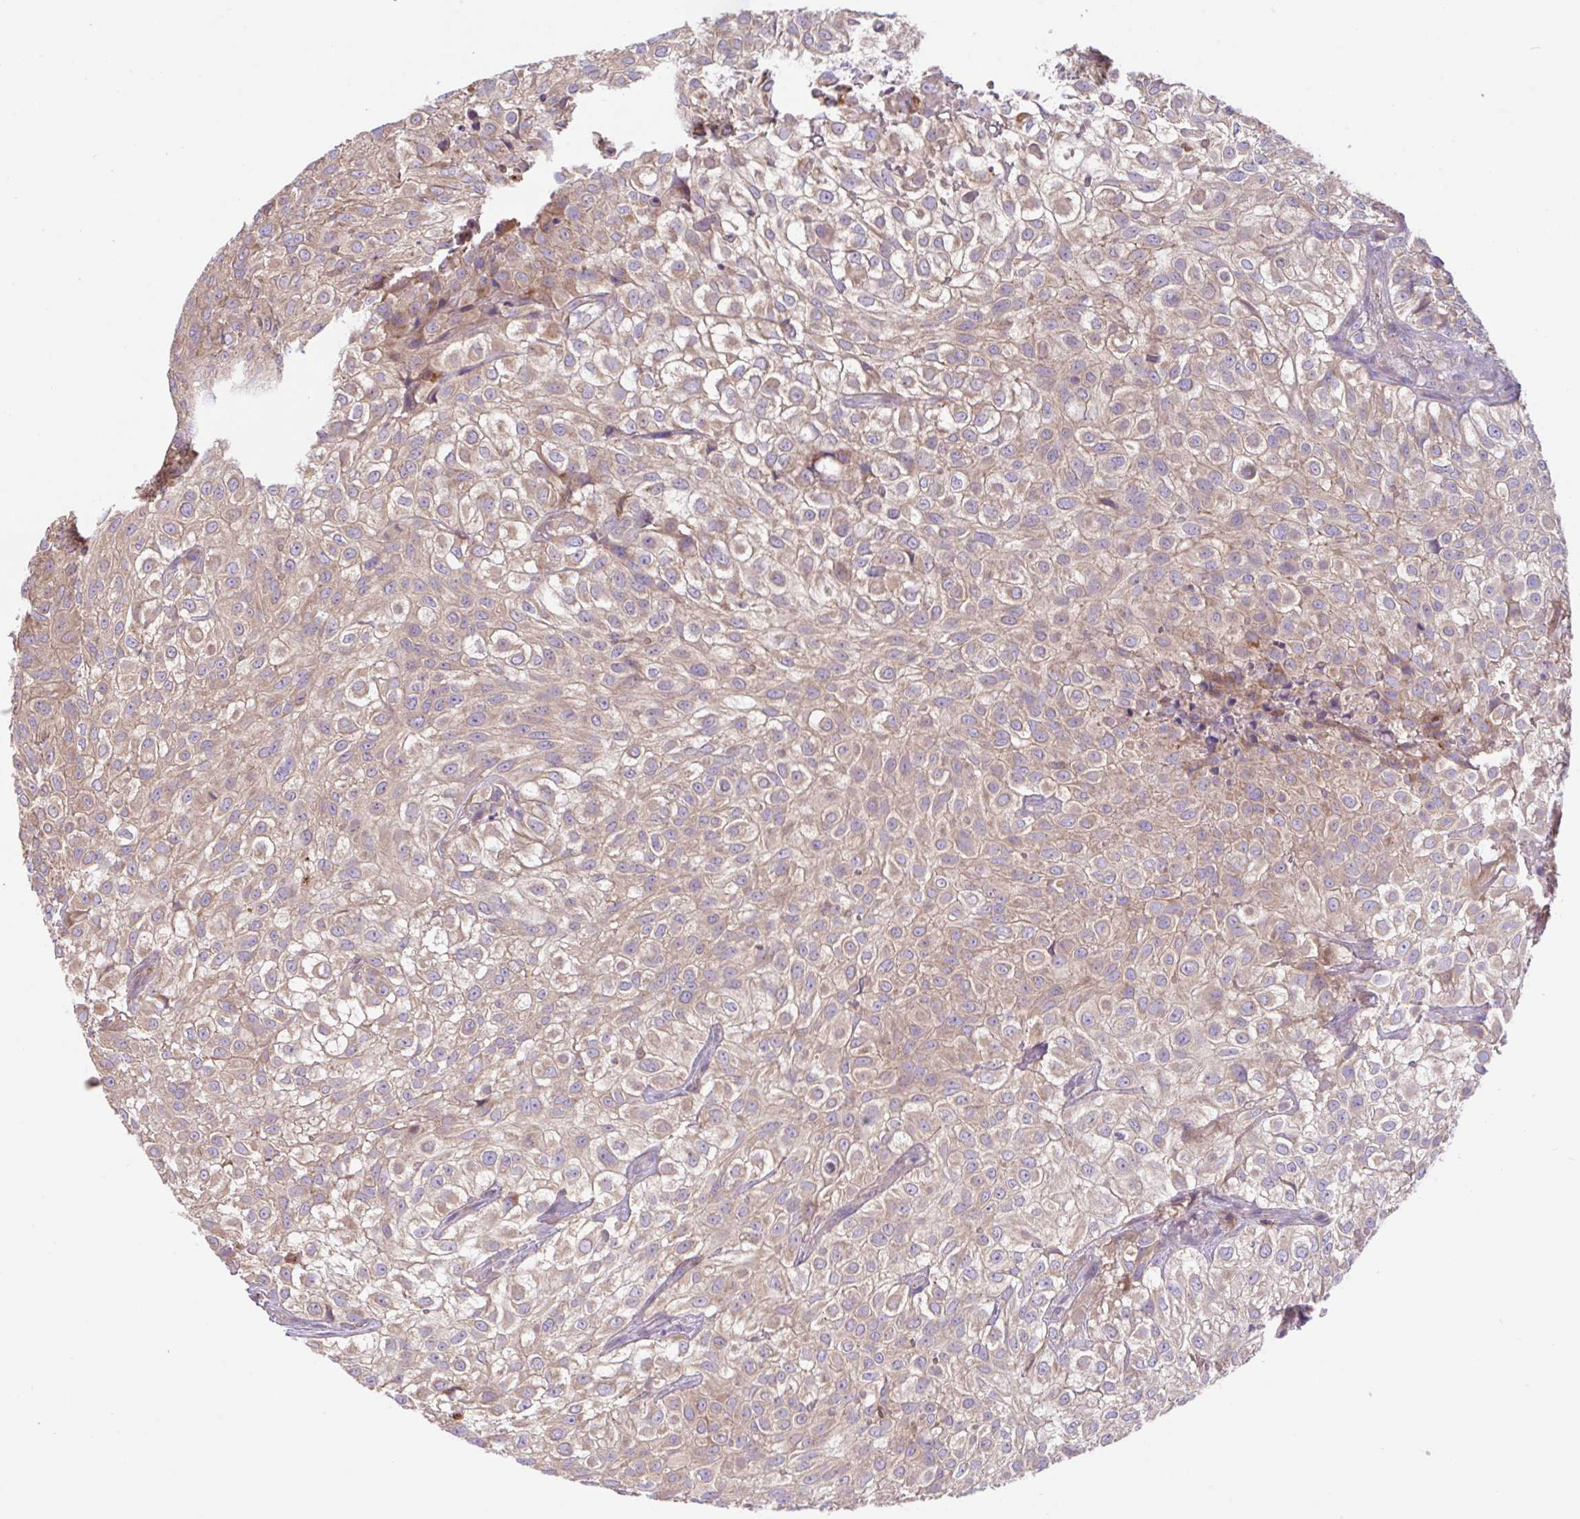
{"staining": {"intensity": "weak", "quantity": ">75%", "location": "cytoplasmic/membranous"}, "tissue": "urothelial cancer", "cell_type": "Tumor cells", "image_type": "cancer", "snomed": [{"axis": "morphology", "description": "Urothelial carcinoma, High grade"}, {"axis": "topography", "description": "Urinary bladder"}], "caption": "Protein expression analysis of human urothelial cancer reveals weak cytoplasmic/membranous expression in approximately >75% of tumor cells. Using DAB (3,3'-diaminobenzidine) (brown) and hematoxylin (blue) stains, captured at high magnification using brightfield microscopy.", "gene": "RALBP1", "patient": {"sex": "male", "age": 56}}